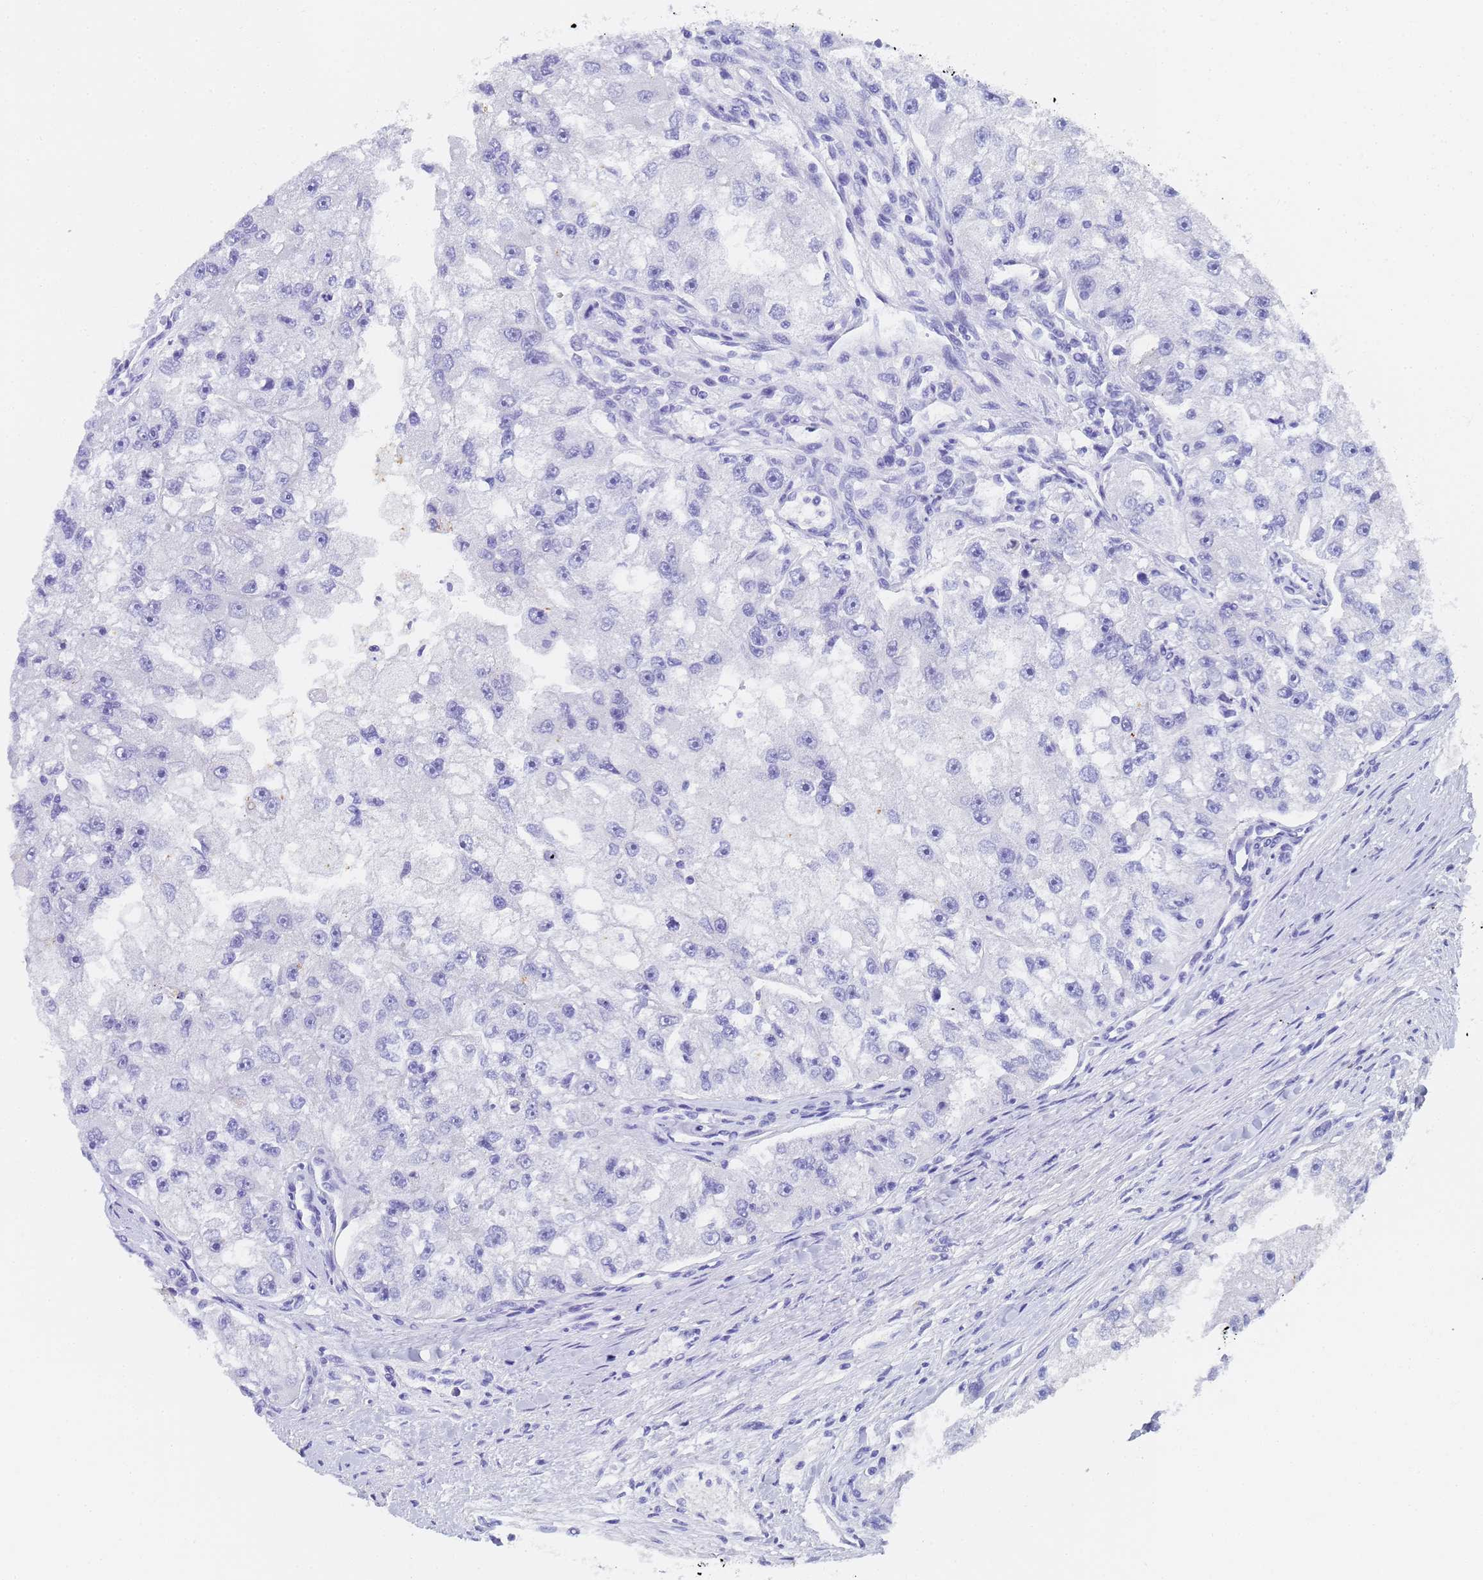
{"staining": {"intensity": "negative", "quantity": "none", "location": "none"}, "tissue": "renal cancer", "cell_type": "Tumor cells", "image_type": "cancer", "snomed": [{"axis": "morphology", "description": "Adenocarcinoma, NOS"}, {"axis": "topography", "description": "Kidney"}], "caption": "DAB immunohistochemical staining of human renal cancer (adenocarcinoma) displays no significant positivity in tumor cells. (Stains: DAB (3,3'-diaminobenzidine) immunohistochemistry with hematoxylin counter stain, Microscopy: brightfield microscopy at high magnification).", "gene": "STATH", "patient": {"sex": "male", "age": 63}}